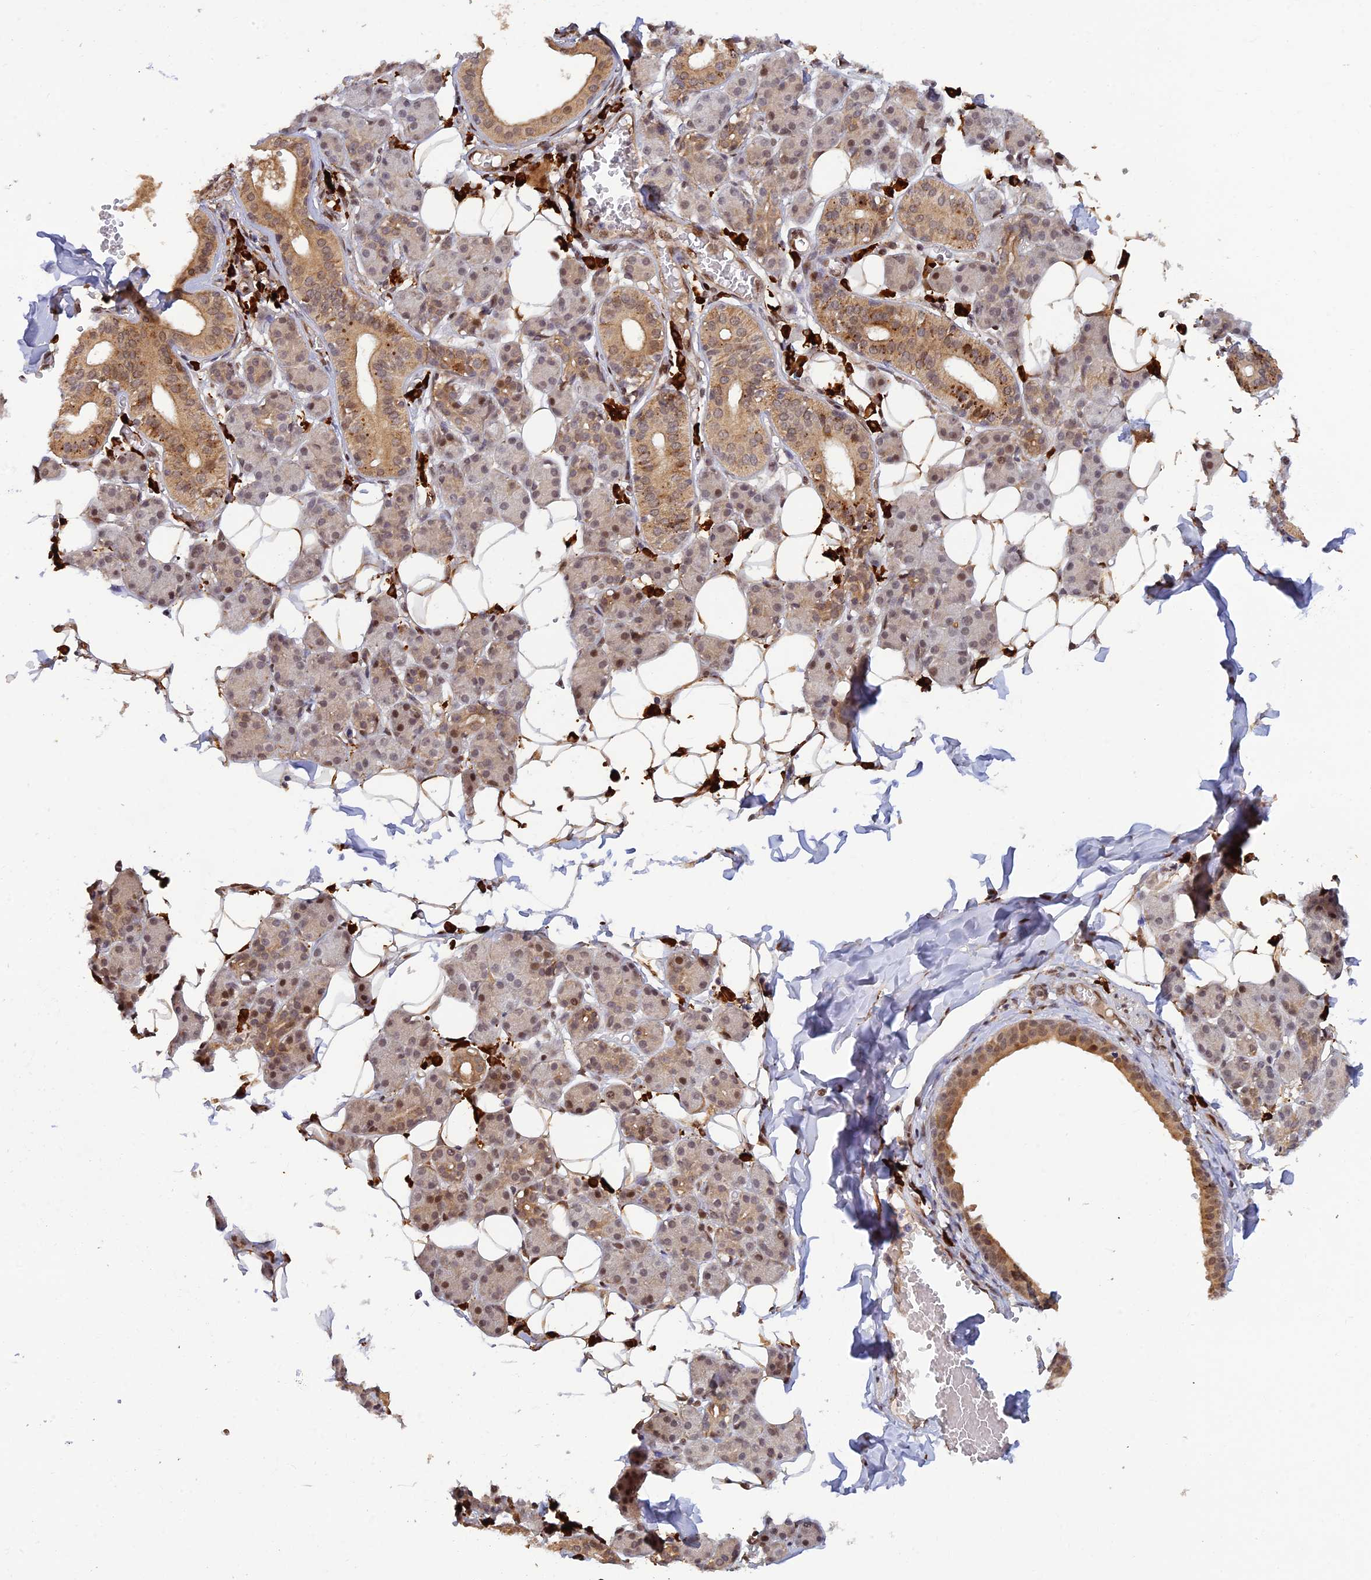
{"staining": {"intensity": "moderate", "quantity": ">75%", "location": "cytoplasmic/membranous,nuclear"}, "tissue": "salivary gland", "cell_type": "Glandular cells", "image_type": "normal", "snomed": [{"axis": "morphology", "description": "Normal tissue, NOS"}, {"axis": "topography", "description": "Salivary gland"}], "caption": "Protein staining of benign salivary gland demonstrates moderate cytoplasmic/membranous,nuclear positivity in about >75% of glandular cells. The staining was performed using DAB (3,3'-diaminobenzidine), with brown indicating positive protein expression. Nuclei are stained blue with hematoxylin.", "gene": "ZNF565", "patient": {"sex": "female", "age": 33}}